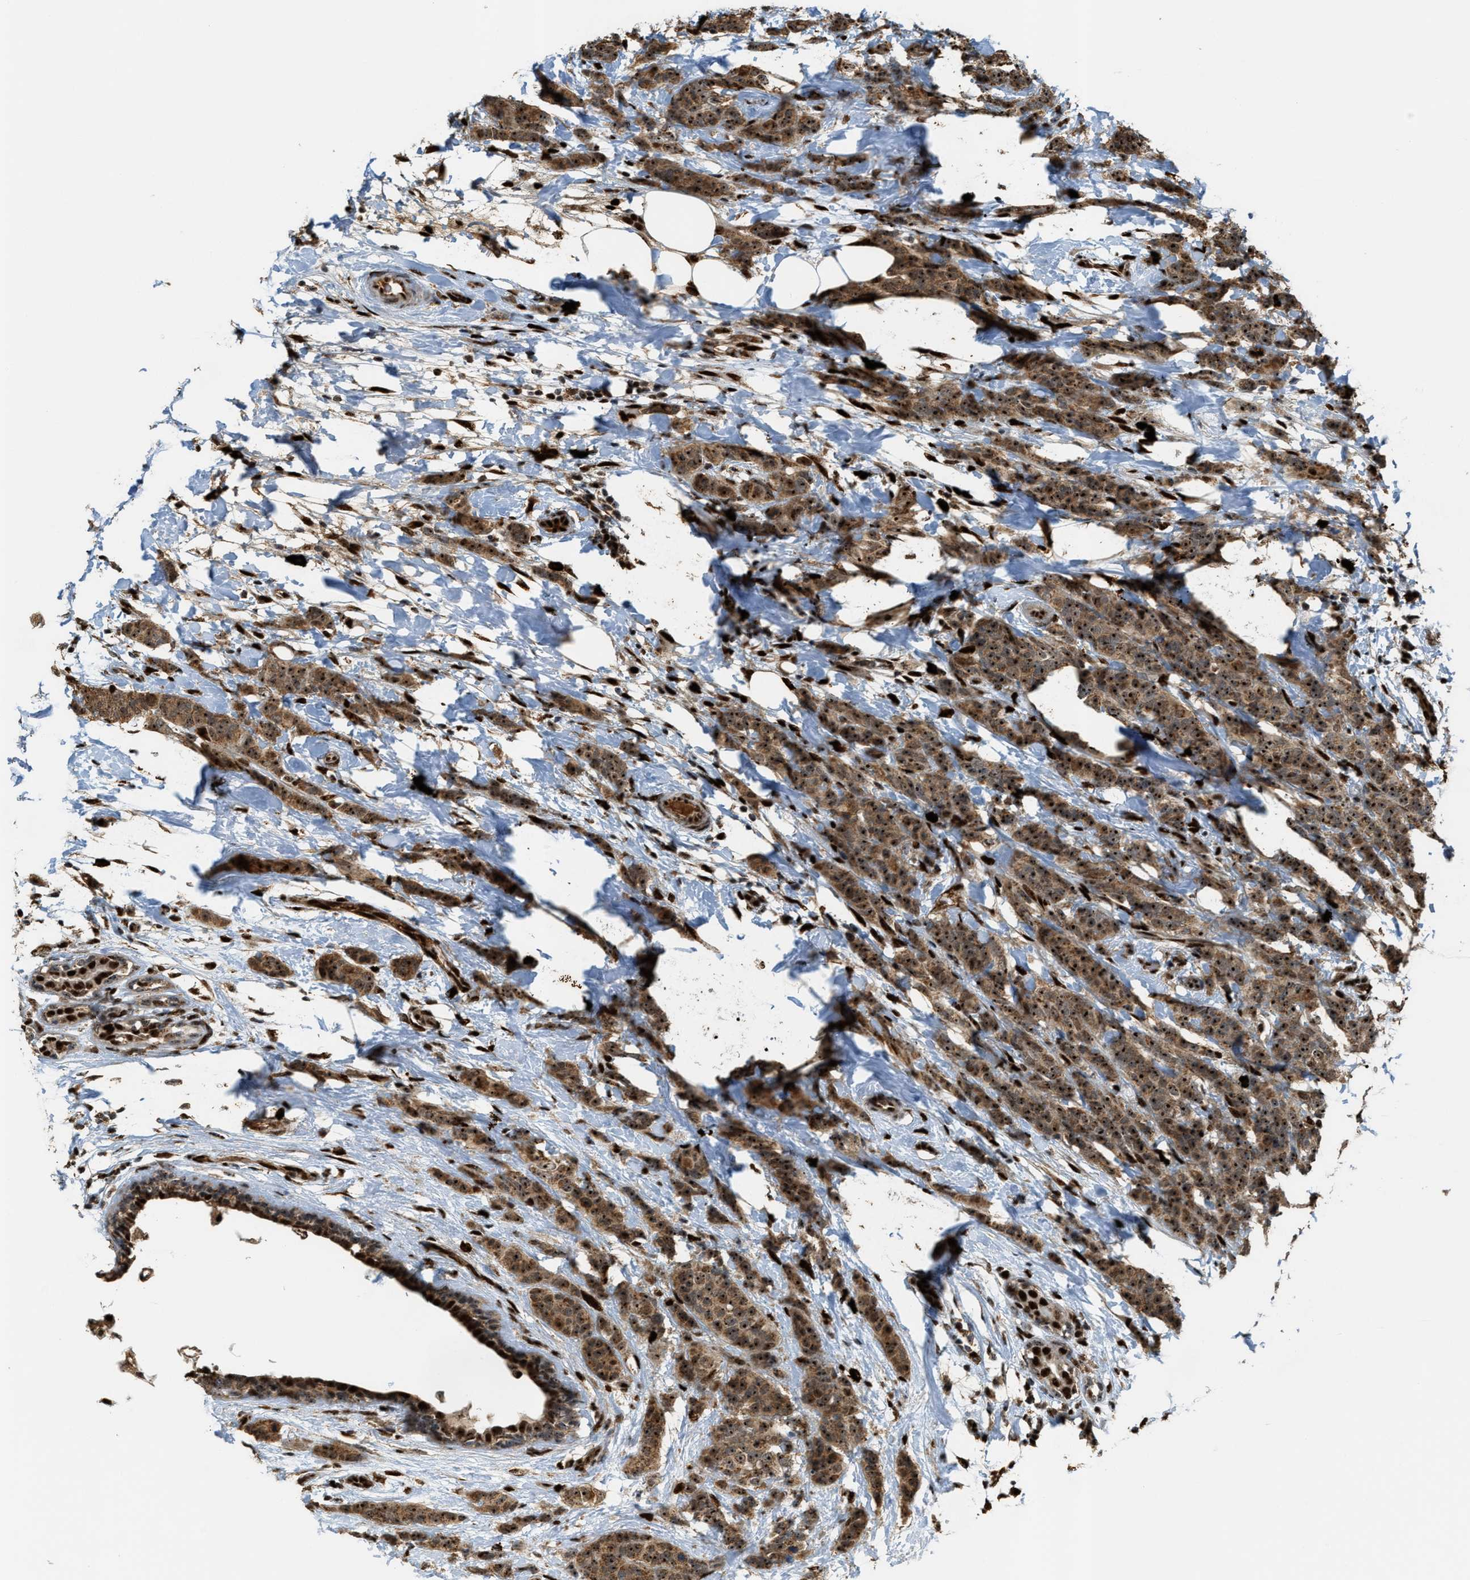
{"staining": {"intensity": "strong", "quantity": ">75%", "location": "cytoplasmic/membranous,nuclear"}, "tissue": "breast cancer", "cell_type": "Tumor cells", "image_type": "cancer", "snomed": [{"axis": "morphology", "description": "Normal tissue, NOS"}, {"axis": "morphology", "description": "Duct carcinoma"}, {"axis": "topography", "description": "Breast"}], "caption": "A brown stain shows strong cytoplasmic/membranous and nuclear positivity of a protein in breast cancer (invasive ductal carcinoma) tumor cells. The staining was performed using DAB, with brown indicating positive protein expression. Nuclei are stained blue with hematoxylin.", "gene": "ZNF687", "patient": {"sex": "female", "age": 40}}